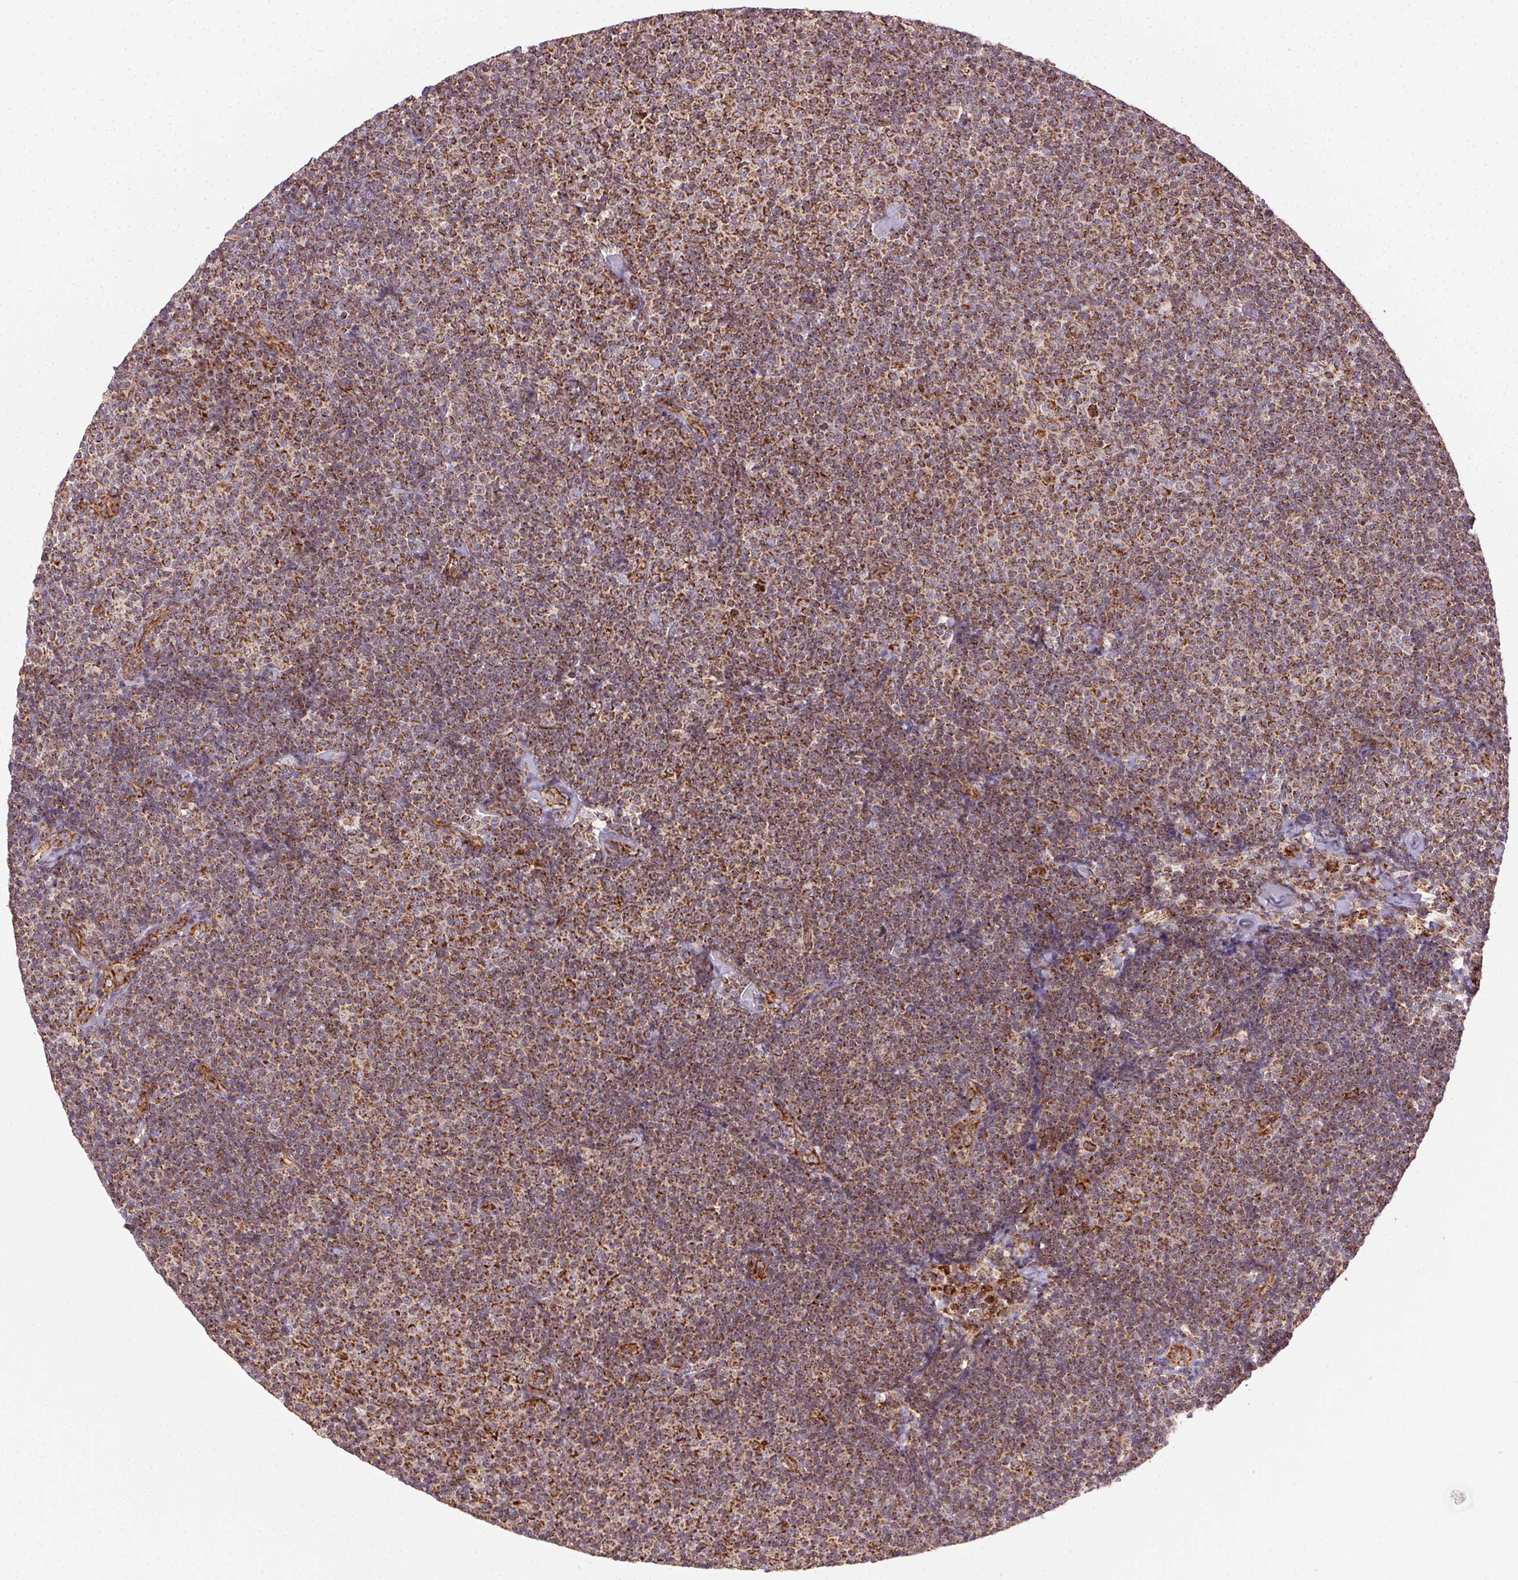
{"staining": {"intensity": "strong", "quantity": ">75%", "location": "cytoplasmic/membranous"}, "tissue": "lymphoma", "cell_type": "Tumor cells", "image_type": "cancer", "snomed": [{"axis": "morphology", "description": "Malignant lymphoma, non-Hodgkin's type, Low grade"}, {"axis": "topography", "description": "Lymph node"}], "caption": "An image showing strong cytoplasmic/membranous expression in about >75% of tumor cells in malignant lymphoma, non-Hodgkin's type (low-grade), as visualized by brown immunohistochemical staining.", "gene": "CLPB", "patient": {"sex": "male", "age": 81}}